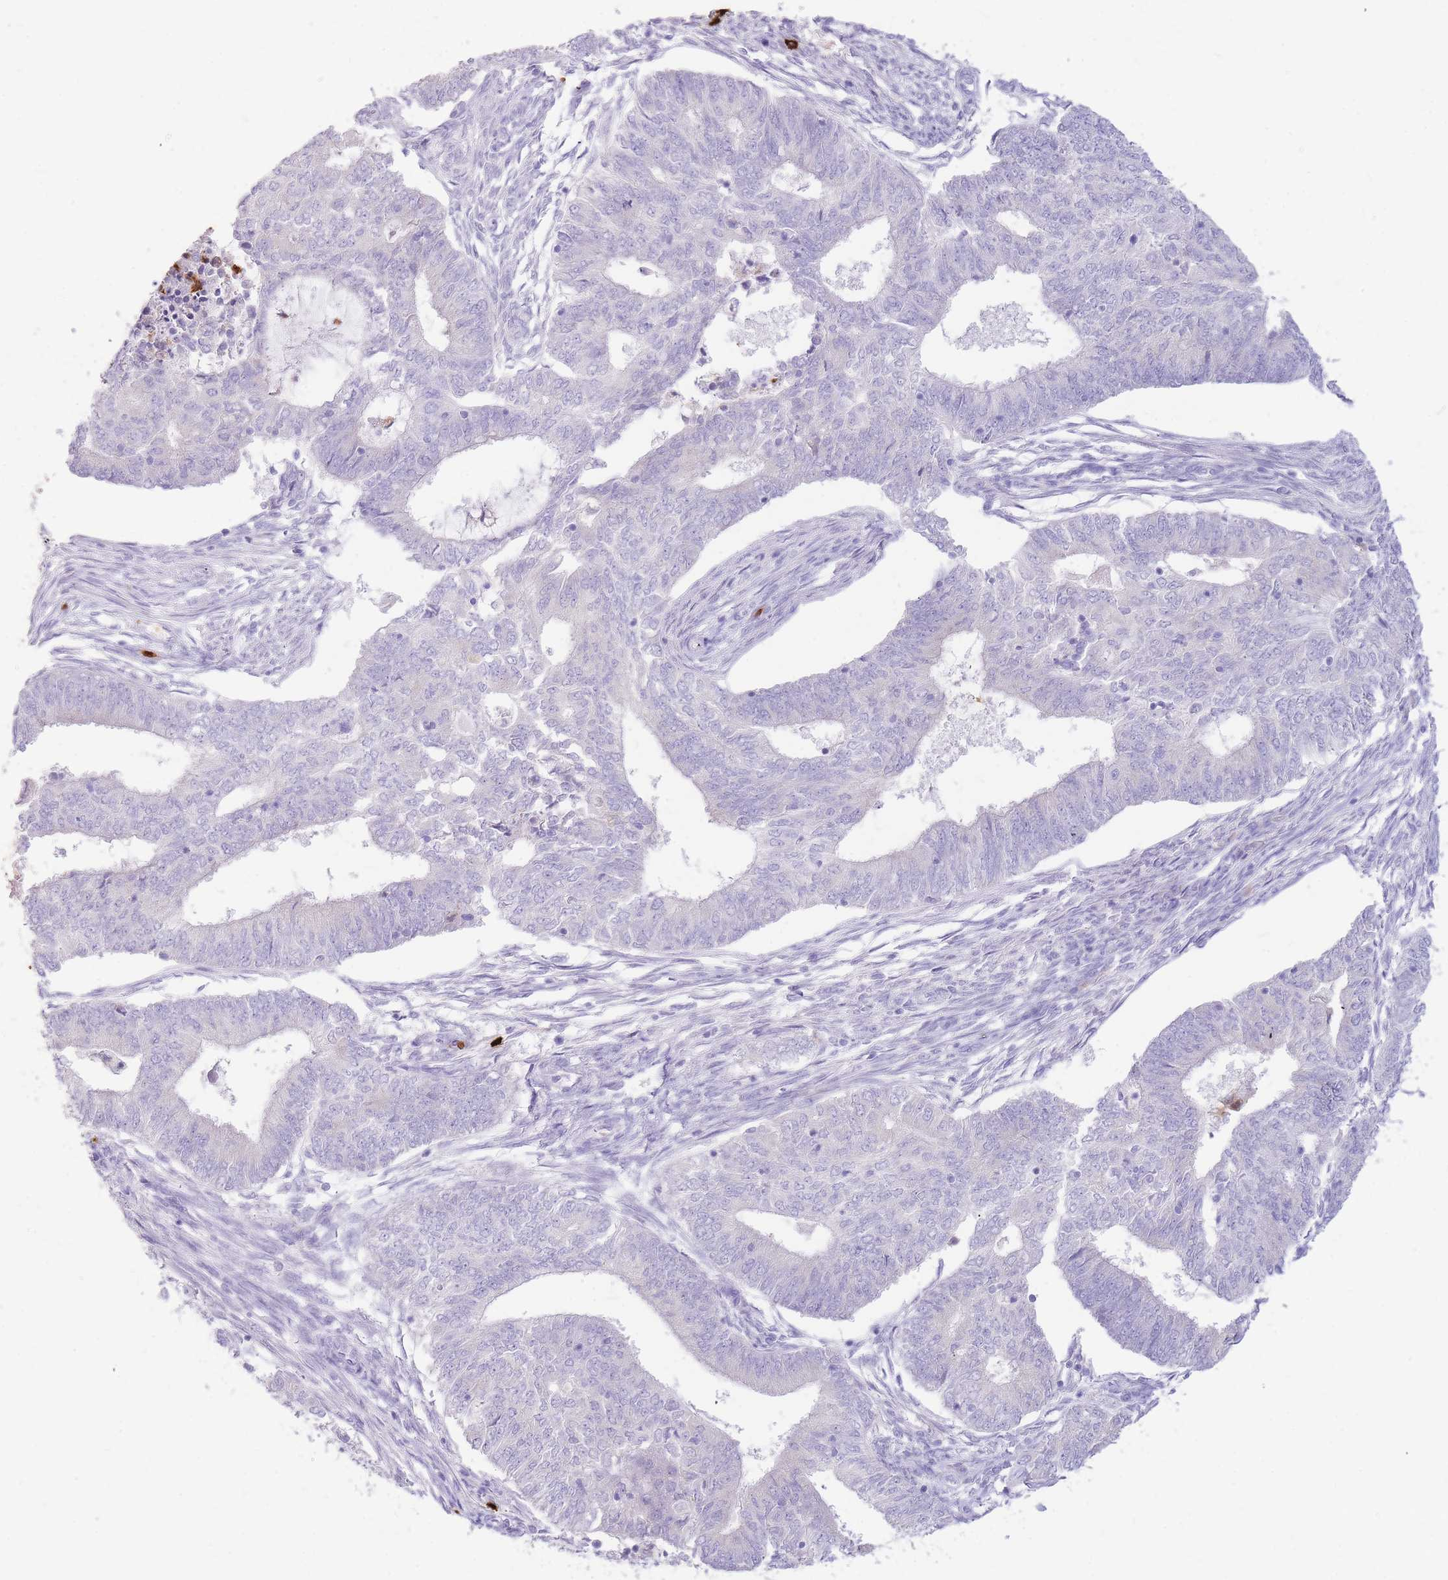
{"staining": {"intensity": "negative", "quantity": "none", "location": "none"}, "tissue": "endometrial cancer", "cell_type": "Tumor cells", "image_type": "cancer", "snomed": [{"axis": "morphology", "description": "Adenocarcinoma, NOS"}, {"axis": "topography", "description": "Endometrium"}], "caption": "This is an IHC photomicrograph of human endometrial adenocarcinoma. There is no positivity in tumor cells.", "gene": "TPSAB1", "patient": {"sex": "female", "age": 62}}